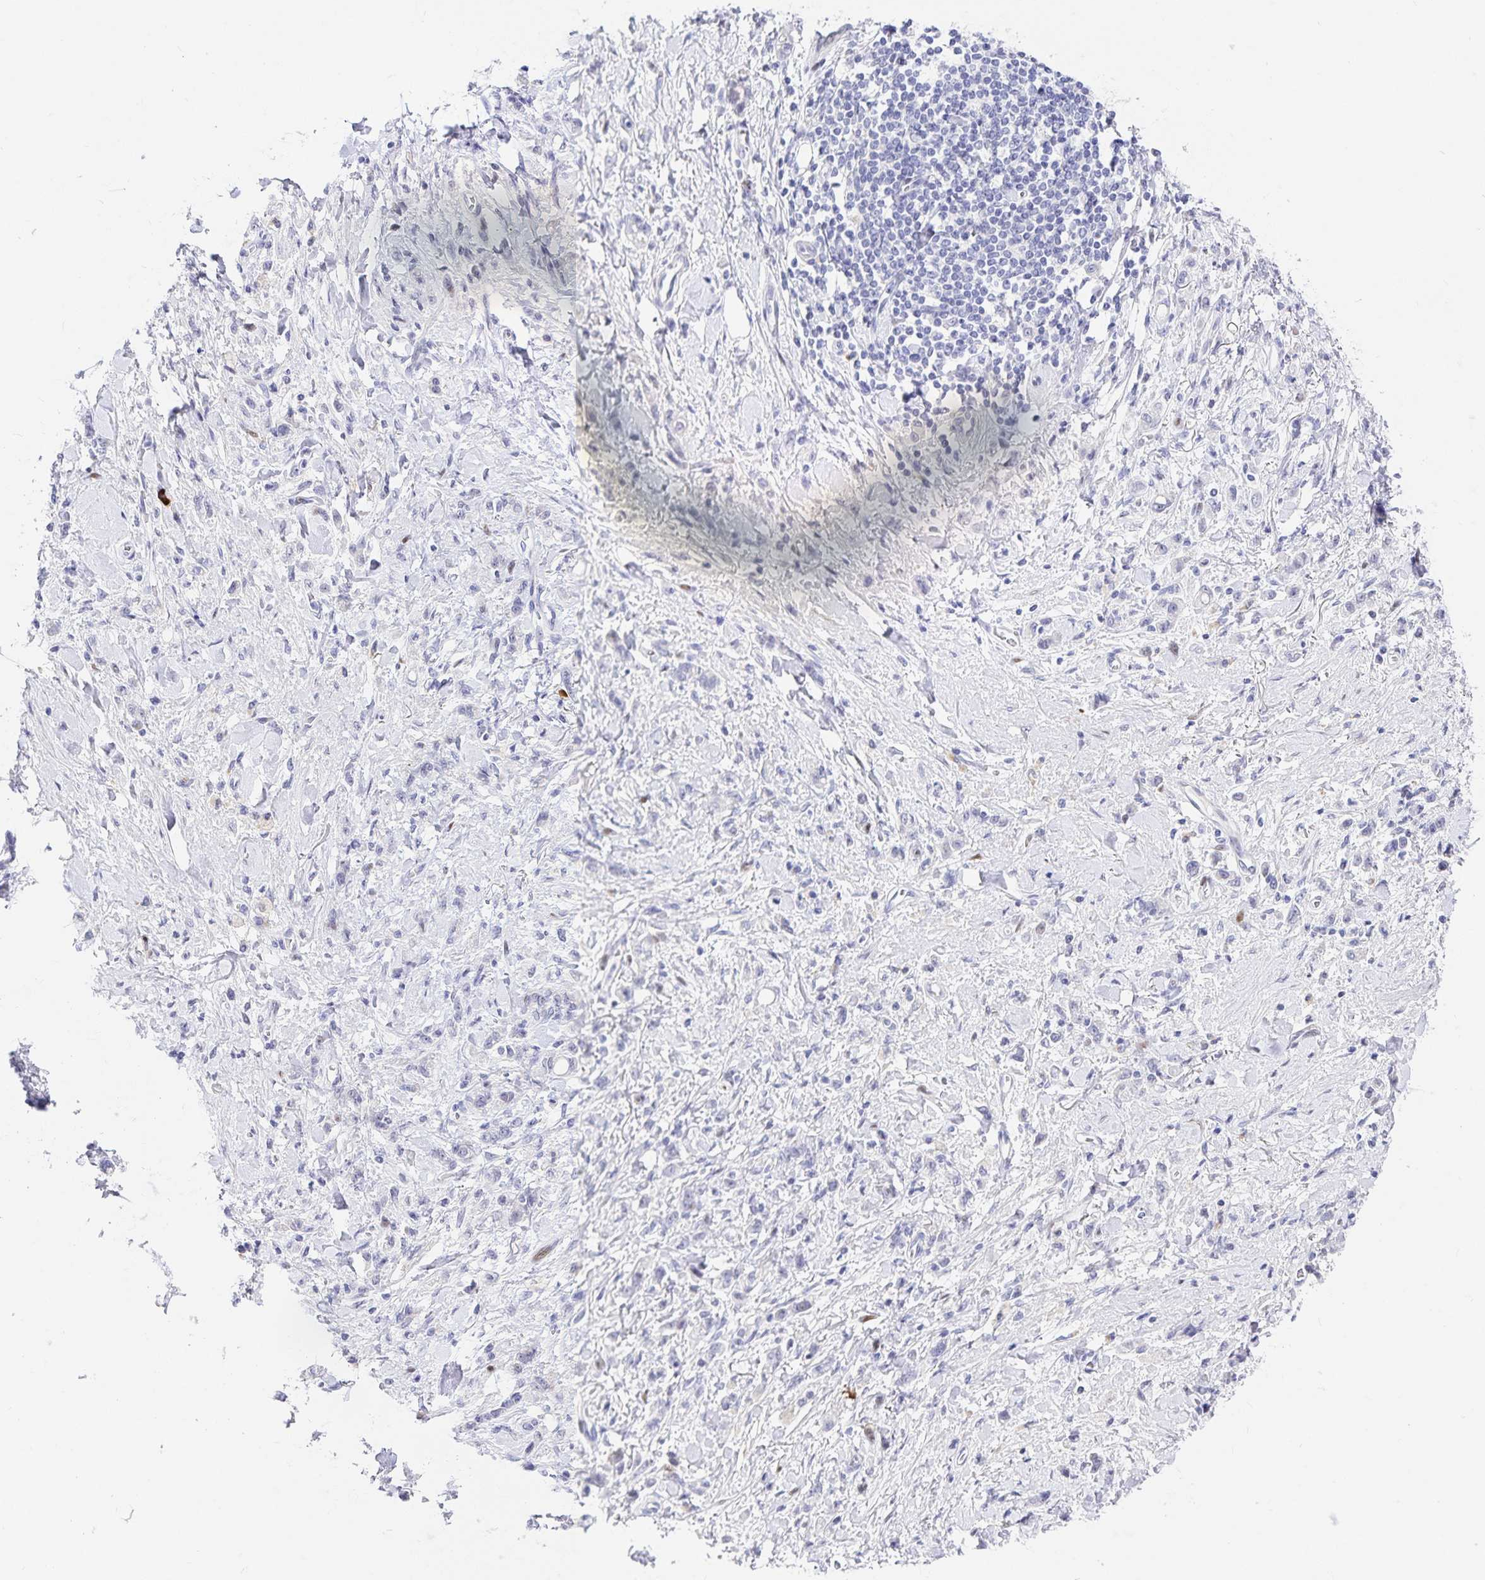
{"staining": {"intensity": "negative", "quantity": "none", "location": "none"}, "tissue": "stomach cancer", "cell_type": "Tumor cells", "image_type": "cancer", "snomed": [{"axis": "morphology", "description": "Adenocarcinoma, NOS"}, {"axis": "topography", "description": "Stomach"}], "caption": "An IHC image of adenocarcinoma (stomach) is shown. There is no staining in tumor cells of adenocarcinoma (stomach).", "gene": "KBTBD13", "patient": {"sex": "male", "age": 77}}